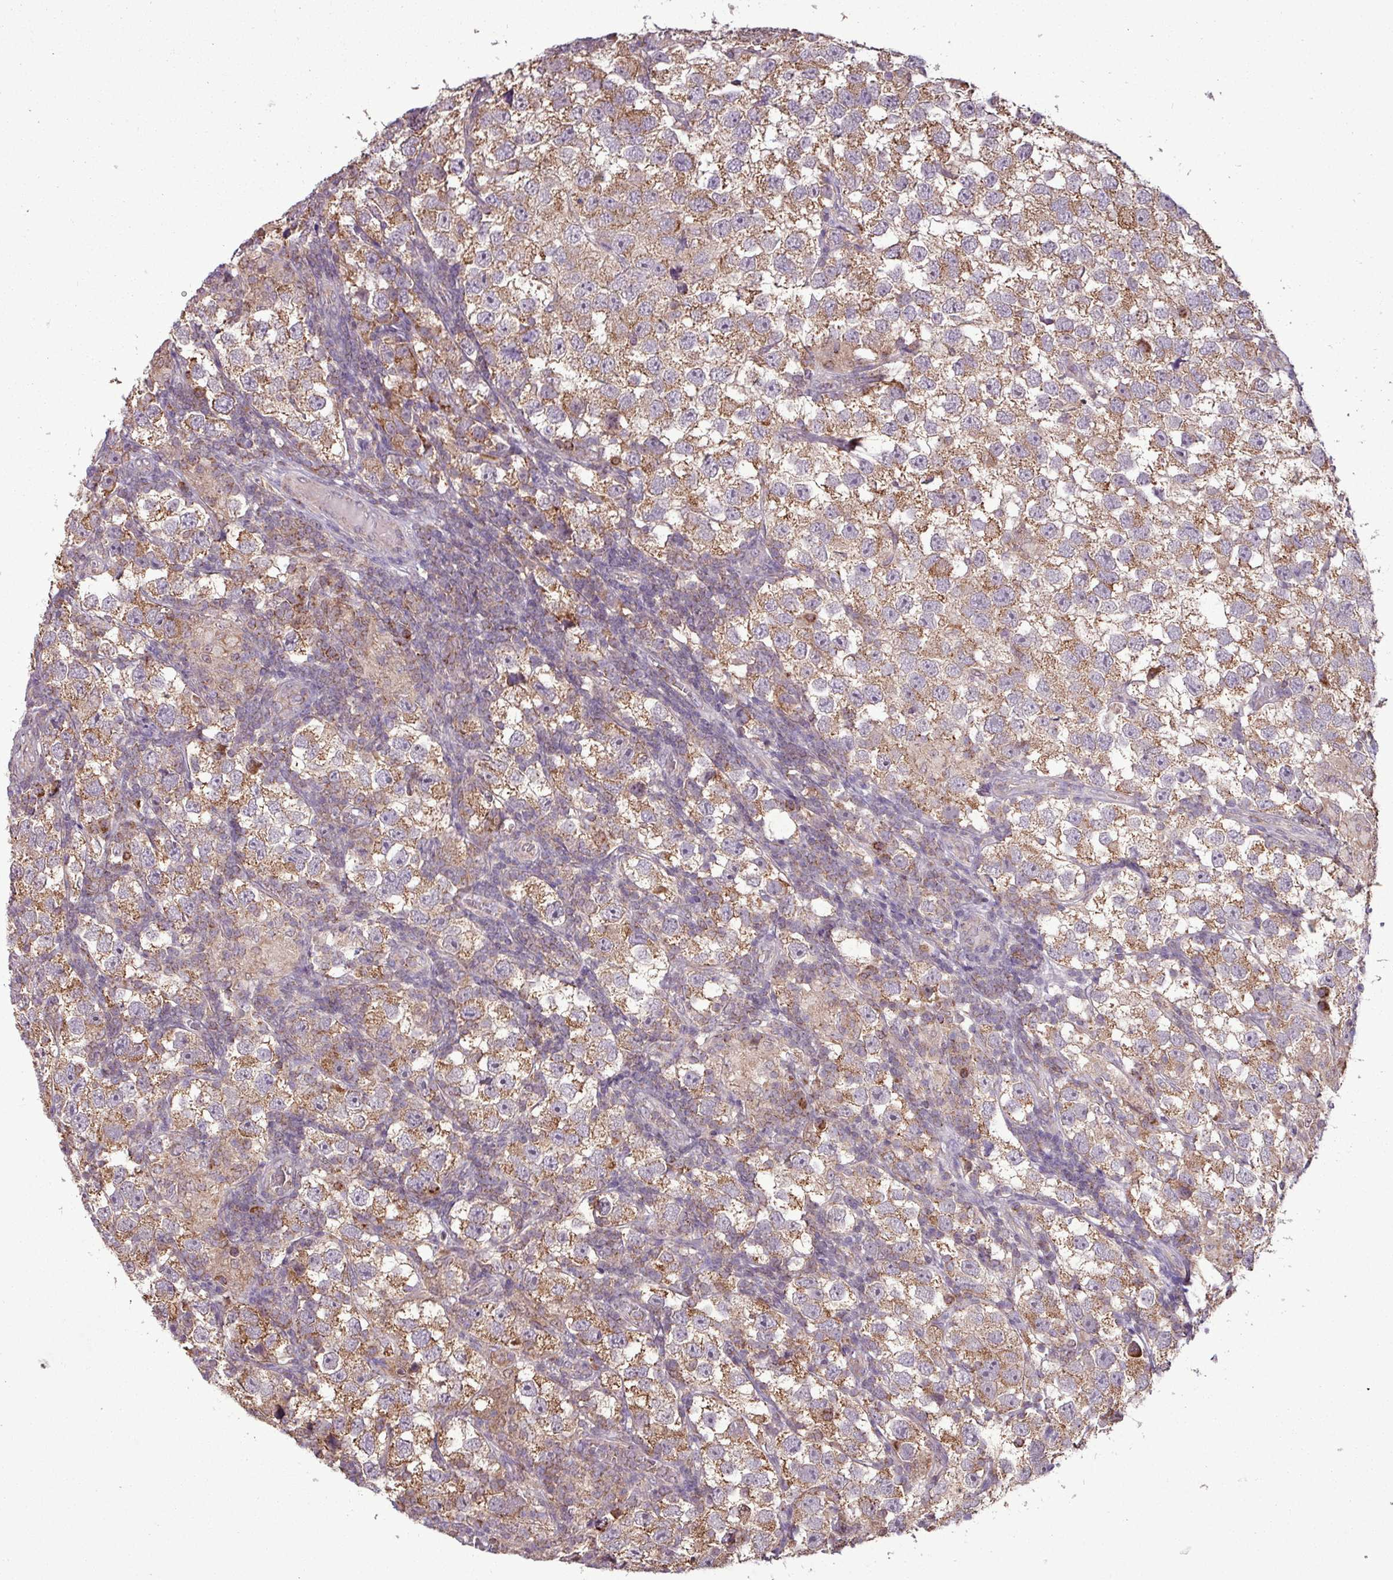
{"staining": {"intensity": "moderate", "quantity": ">75%", "location": "cytoplasmic/membranous"}, "tissue": "testis cancer", "cell_type": "Tumor cells", "image_type": "cancer", "snomed": [{"axis": "morphology", "description": "Seminoma, NOS"}, {"axis": "topography", "description": "Testis"}], "caption": "An immunohistochemistry photomicrograph of tumor tissue is shown. Protein staining in brown highlights moderate cytoplasmic/membranous positivity in seminoma (testis) within tumor cells.", "gene": "MCTP2", "patient": {"sex": "male", "age": 26}}